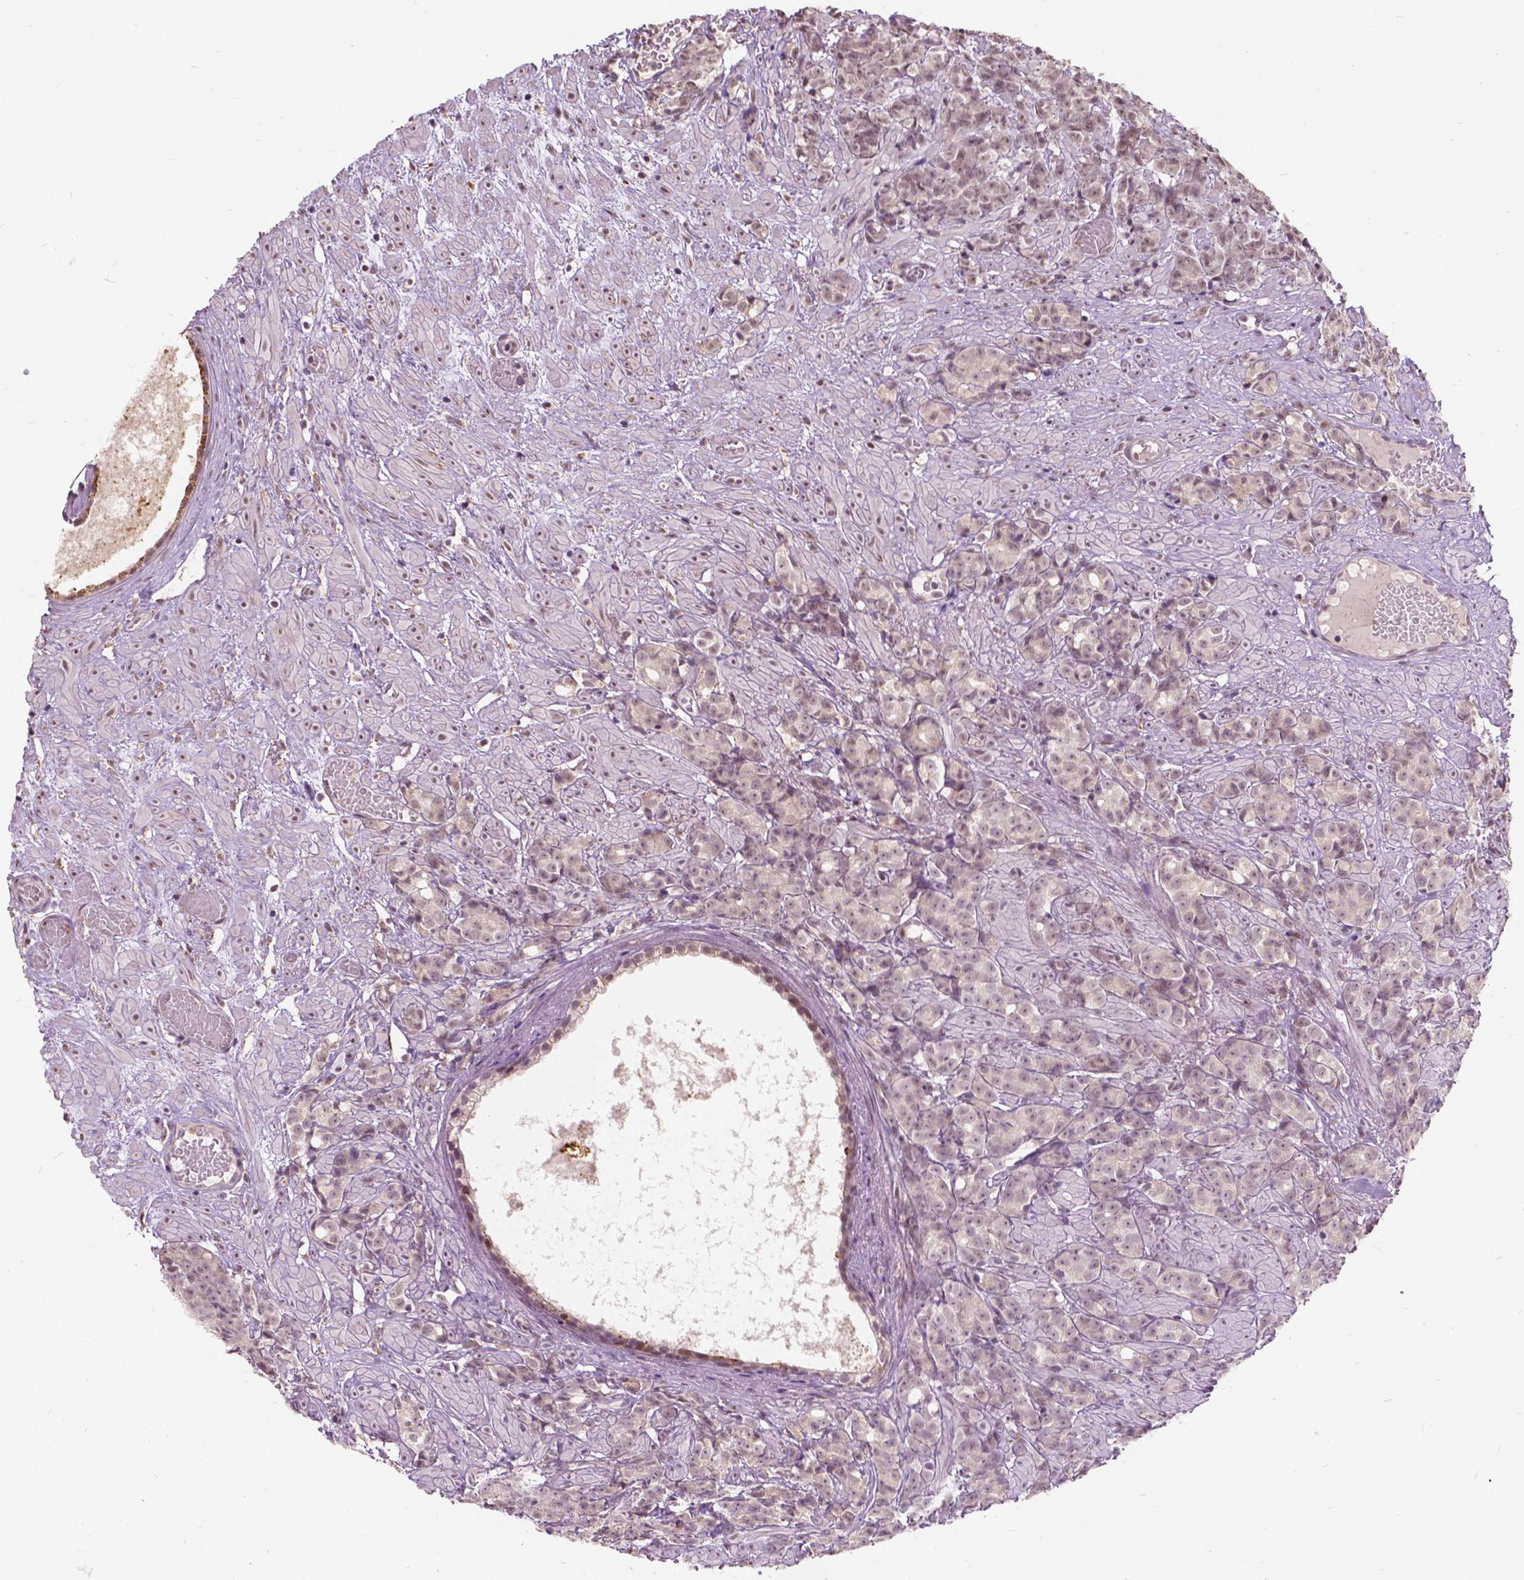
{"staining": {"intensity": "weak", "quantity": ">75%", "location": "nuclear"}, "tissue": "prostate cancer", "cell_type": "Tumor cells", "image_type": "cancer", "snomed": [{"axis": "morphology", "description": "Adenocarcinoma, High grade"}, {"axis": "topography", "description": "Prostate"}], "caption": "Approximately >75% of tumor cells in human prostate cancer (high-grade adenocarcinoma) demonstrate weak nuclear protein positivity as visualized by brown immunohistochemical staining.", "gene": "DLX6", "patient": {"sex": "male", "age": 81}}